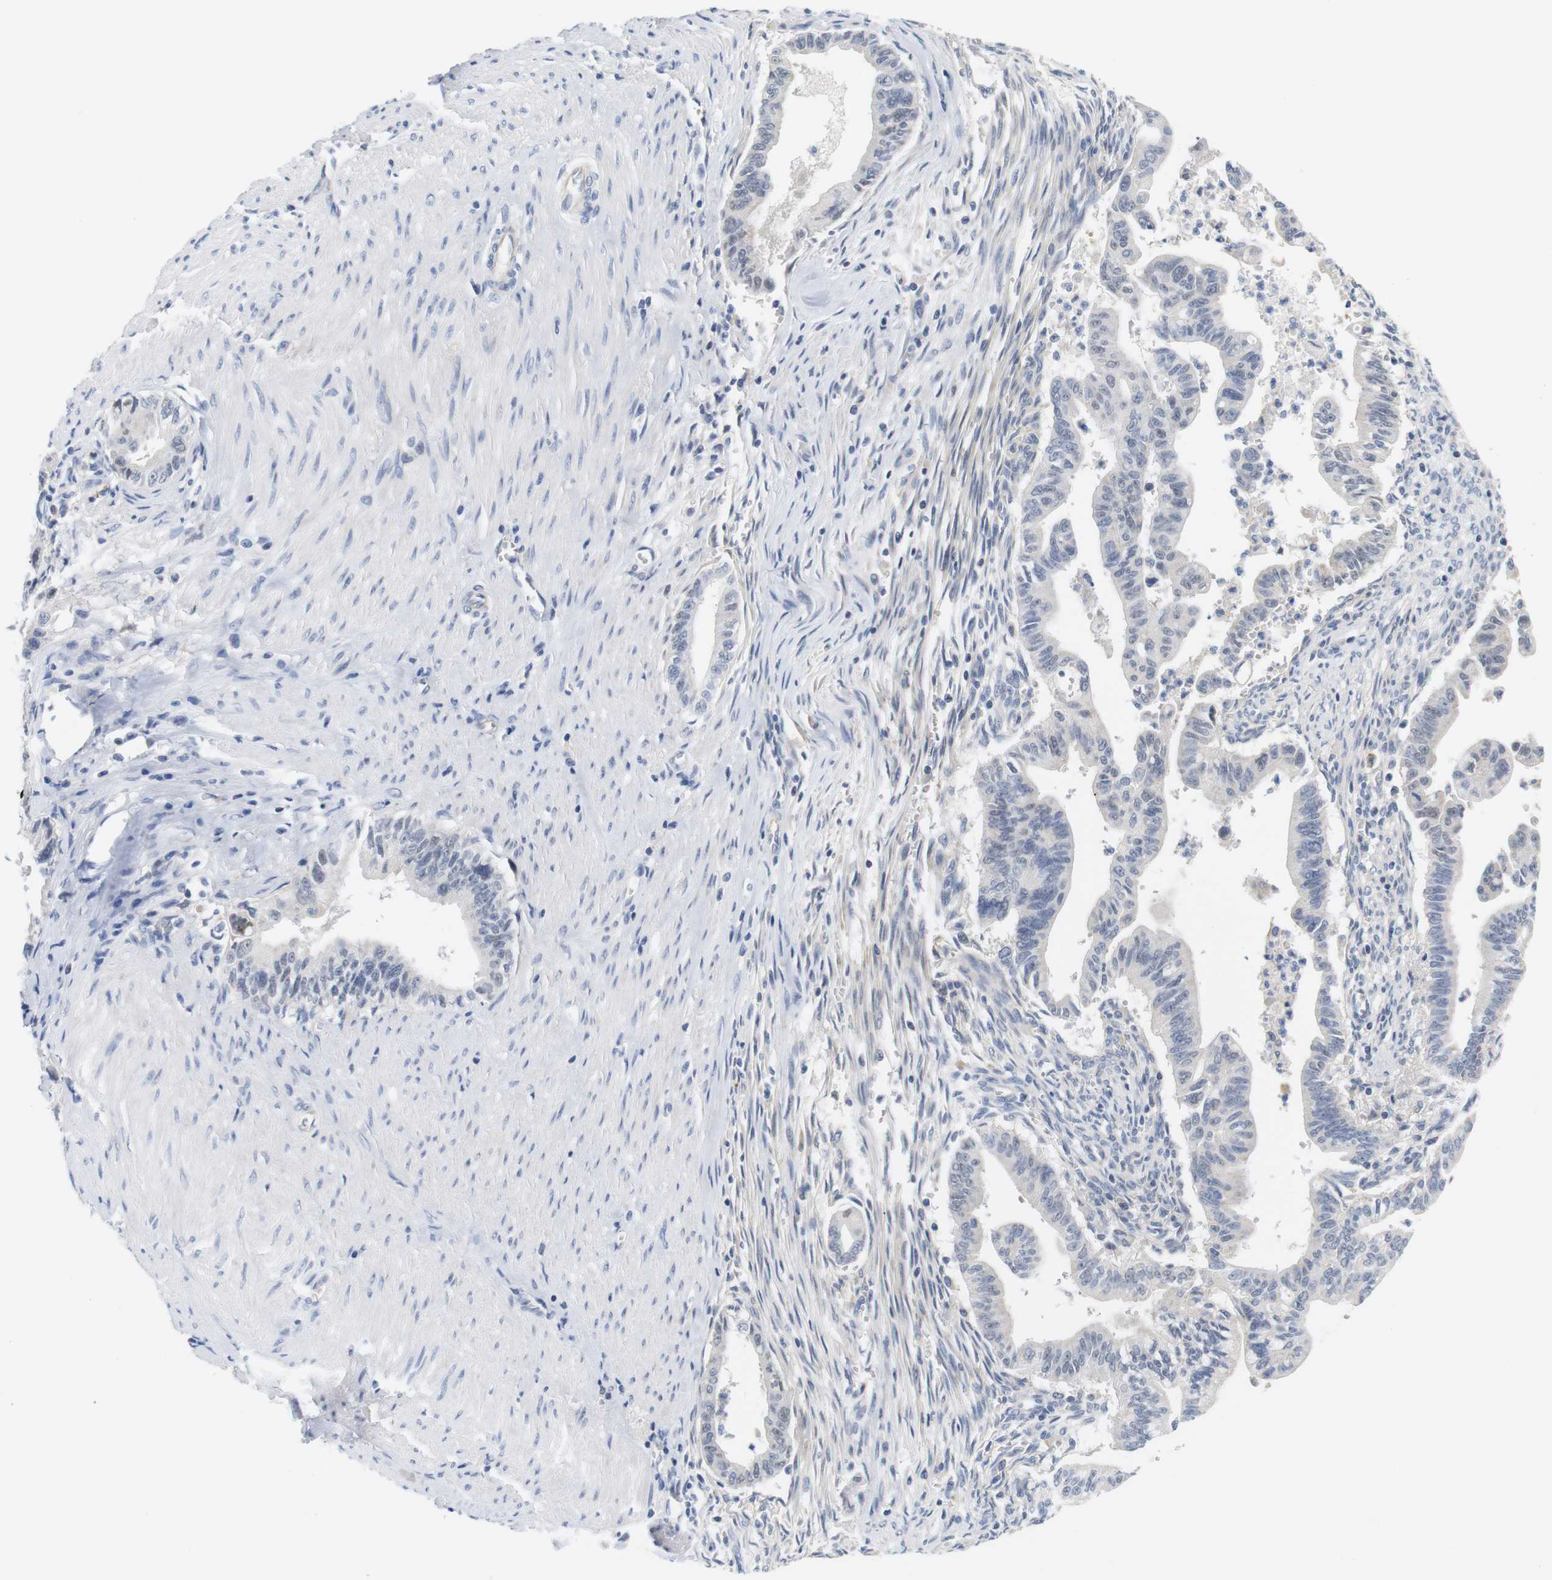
{"staining": {"intensity": "negative", "quantity": "none", "location": "none"}, "tissue": "pancreatic cancer", "cell_type": "Tumor cells", "image_type": "cancer", "snomed": [{"axis": "morphology", "description": "Adenocarcinoma, NOS"}, {"axis": "topography", "description": "Pancreas"}], "caption": "IHC micrograph of pancreatic cancer (adenocarcinoma) stained for a protein (brown), which demonstrates no positivity in tumor cells.", "gene": "OTOF", "patient": {"sex": "male", "age": 70}}